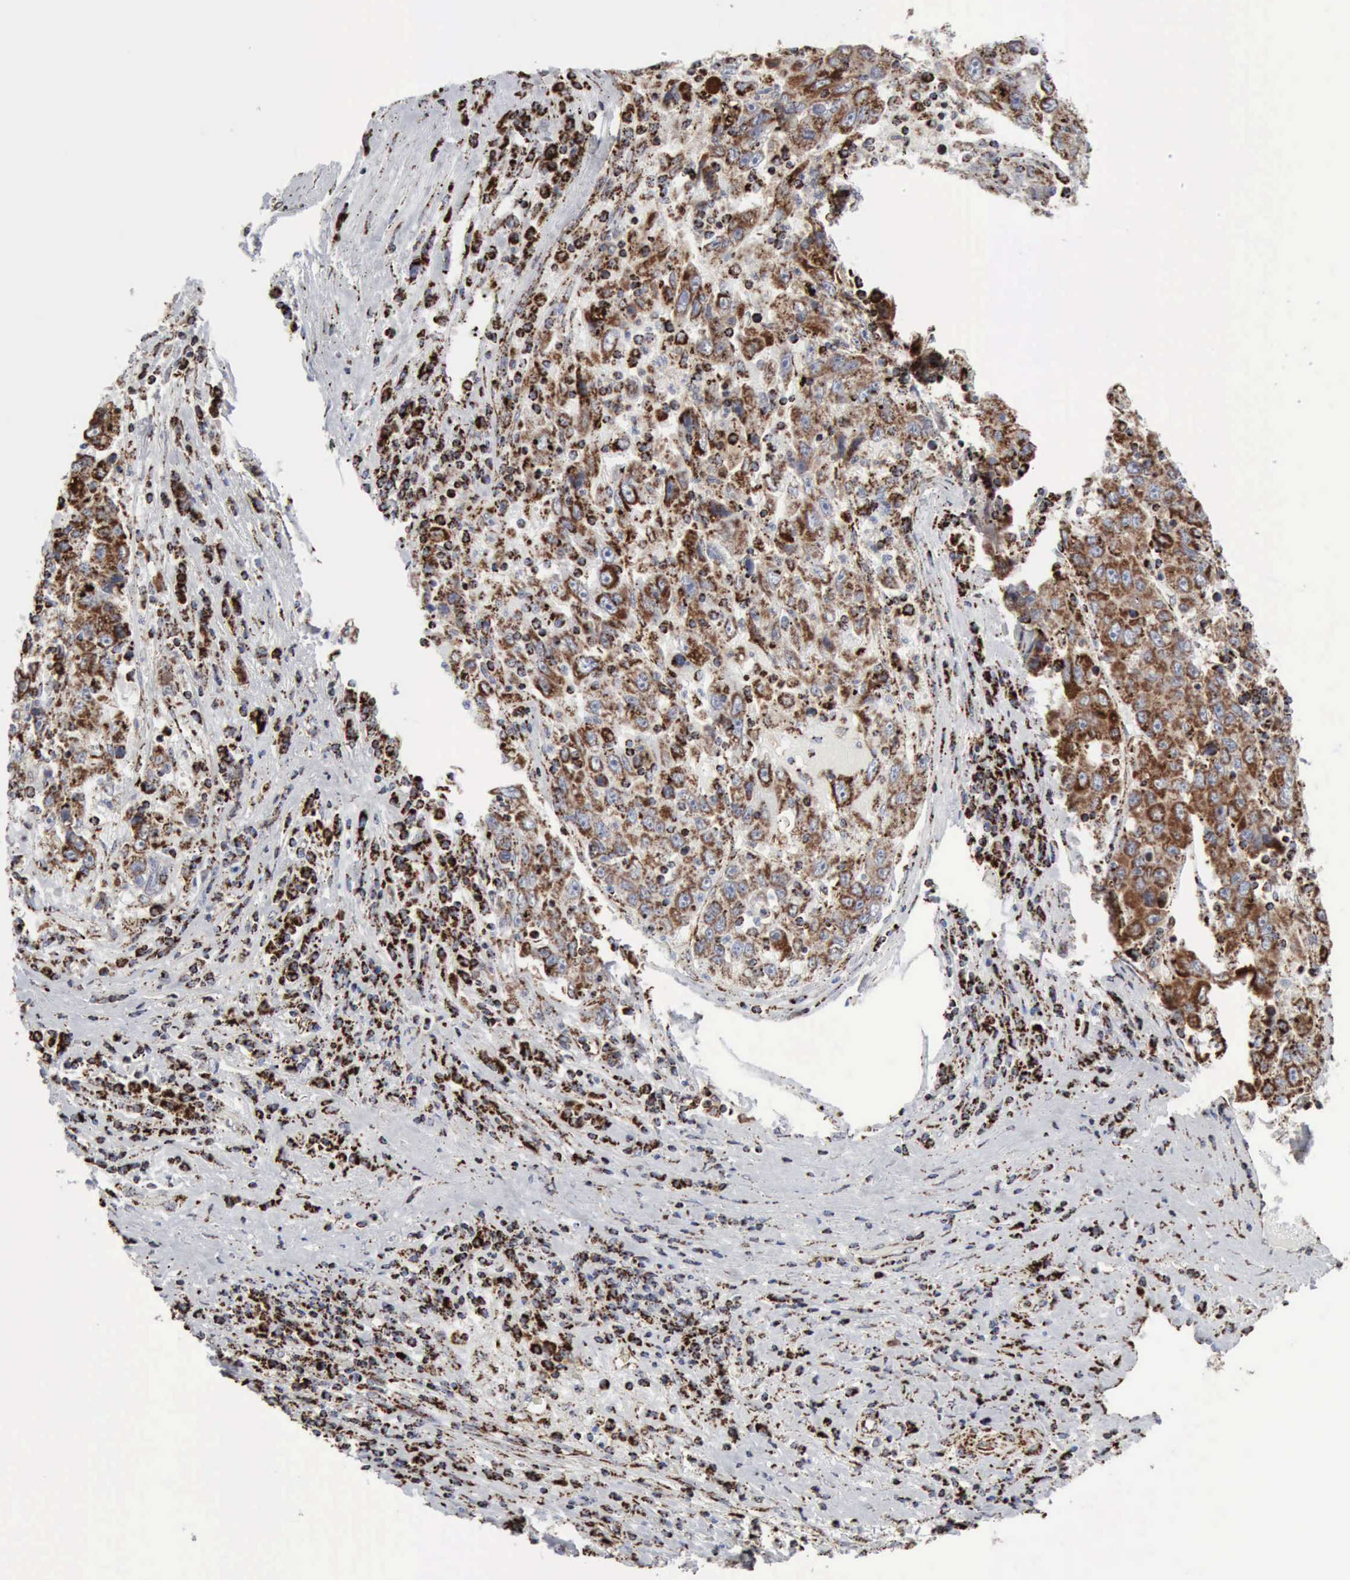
{"staining": {"intensity": "moderate", "quantity": ">75%", "location": "cytoplasmic/membranous"}, "tissue": "liver cancer", "cell_type": "Tumor cells", "image_type": "cancer", "snomed": [{"axis": "morphology", "description": "Carcinoma, Hepatocellular, NOS"}, {"axis": "topography", "description": "Liver"}], "caption": "An immunohistochemistry (IHC) histopathology image of neoplastic tissue is shown. Protein staining in brown highlights moderate cytoplasmic/membranous positivity in liver hepatocellular carcinoma within tumor cells. The staining was performed using DAB (3,3'-diaminobenzidine), with brown indicating positive protein expression. Nuclei are stained blue with hematoxylin.", "gene": "ACO2", "patient": {"sex": "male", "age": 49}}